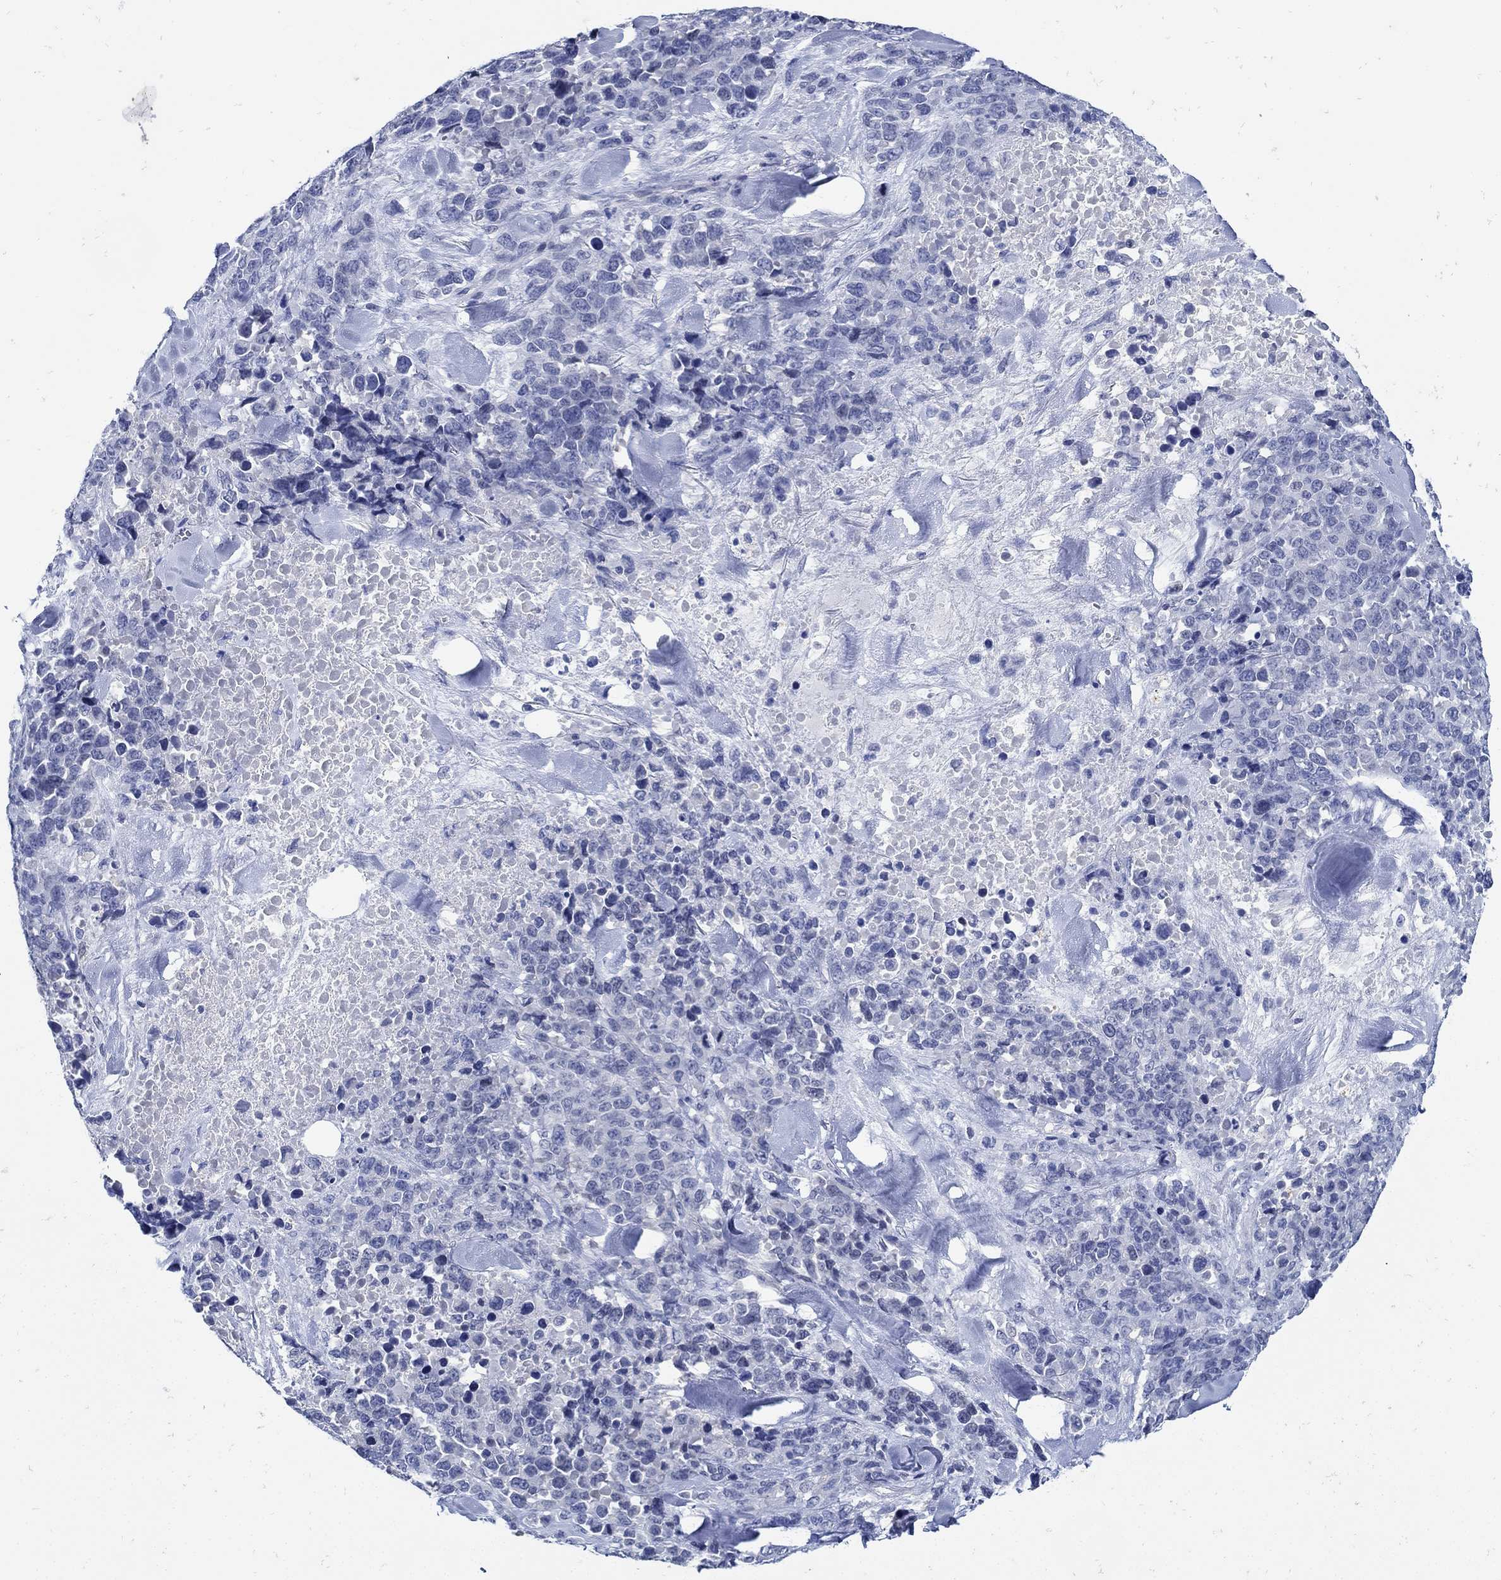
{"staining": {"intensity": "negative", "quantity": "none", "location": "none"}, "tissue": "melanoma", "cell_type": "Tumor cells", "image_type": "cancer", "snomed": [{"axis": "morphology", "description": "Malignant melanoma, Metastatic site"}, {"axis": "topography", "description": "Skin"}], "caption": "Tumor cells show no significant positivity in melanoma. (DAB IHC with hematoxylin counter stain).", "gene": "NOS1", "patient": {"sex": "male", "age": 84}}